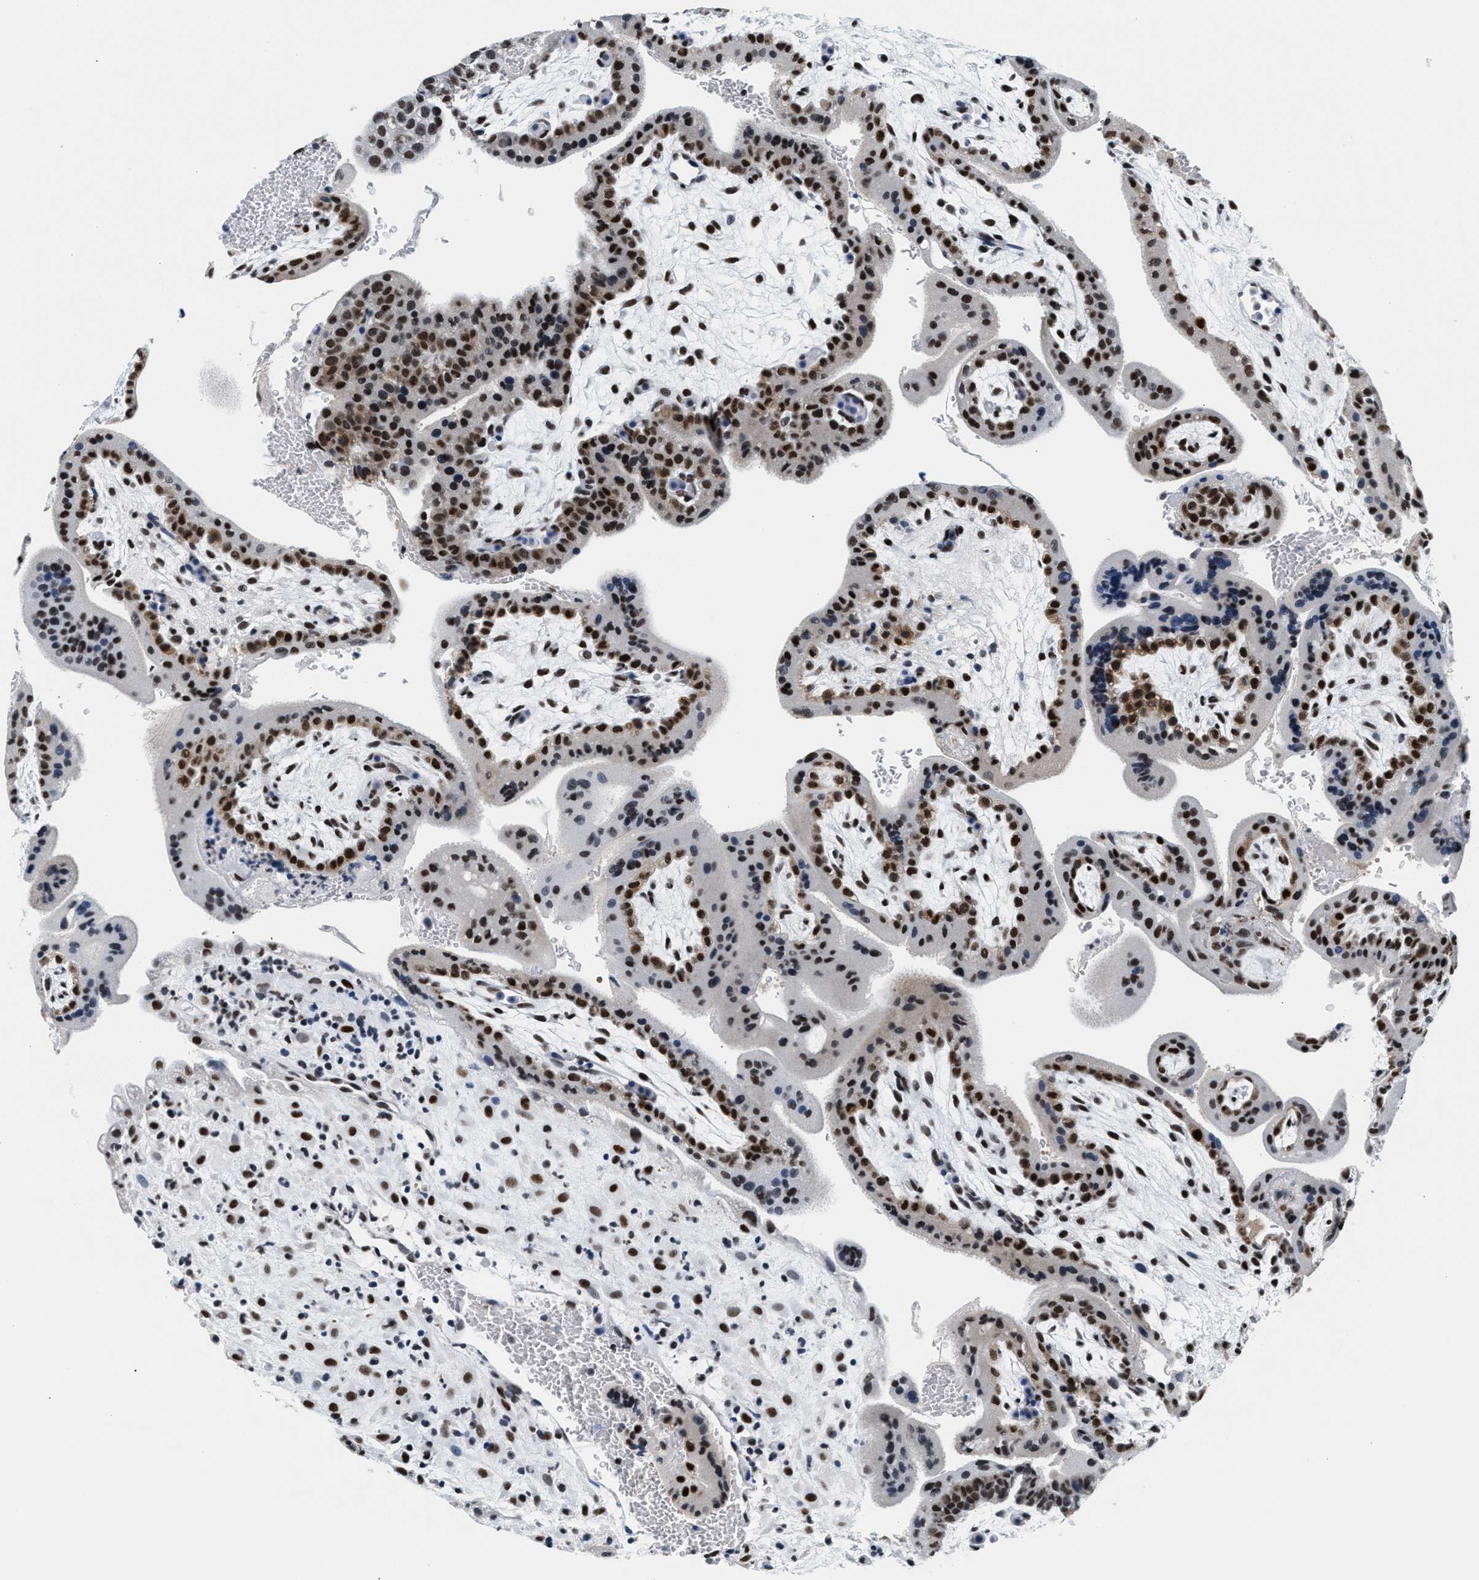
{"staining": {"intensity": "strong", "quantity": ">75%", "location": "nuclear"}, "tissue": "placenta", "cell_type": "Decidual cells", "image_type": "normal", "snomed": [{"axis": "morphology", "description": "Normal tissue, NOS"}, {"axis": "topography", "description": "Placenta"}], "caption": "IHC of benign placenta demonstrates high levels of strong nuclear staining in approximately >75% of decidual cells. (DAB (3,3'-diaminobenzidine) IHC, brown staining for protein, blue staining for nuclei).", "gene": "RAD50", "patient": {"sex": "female", "age": 35}}